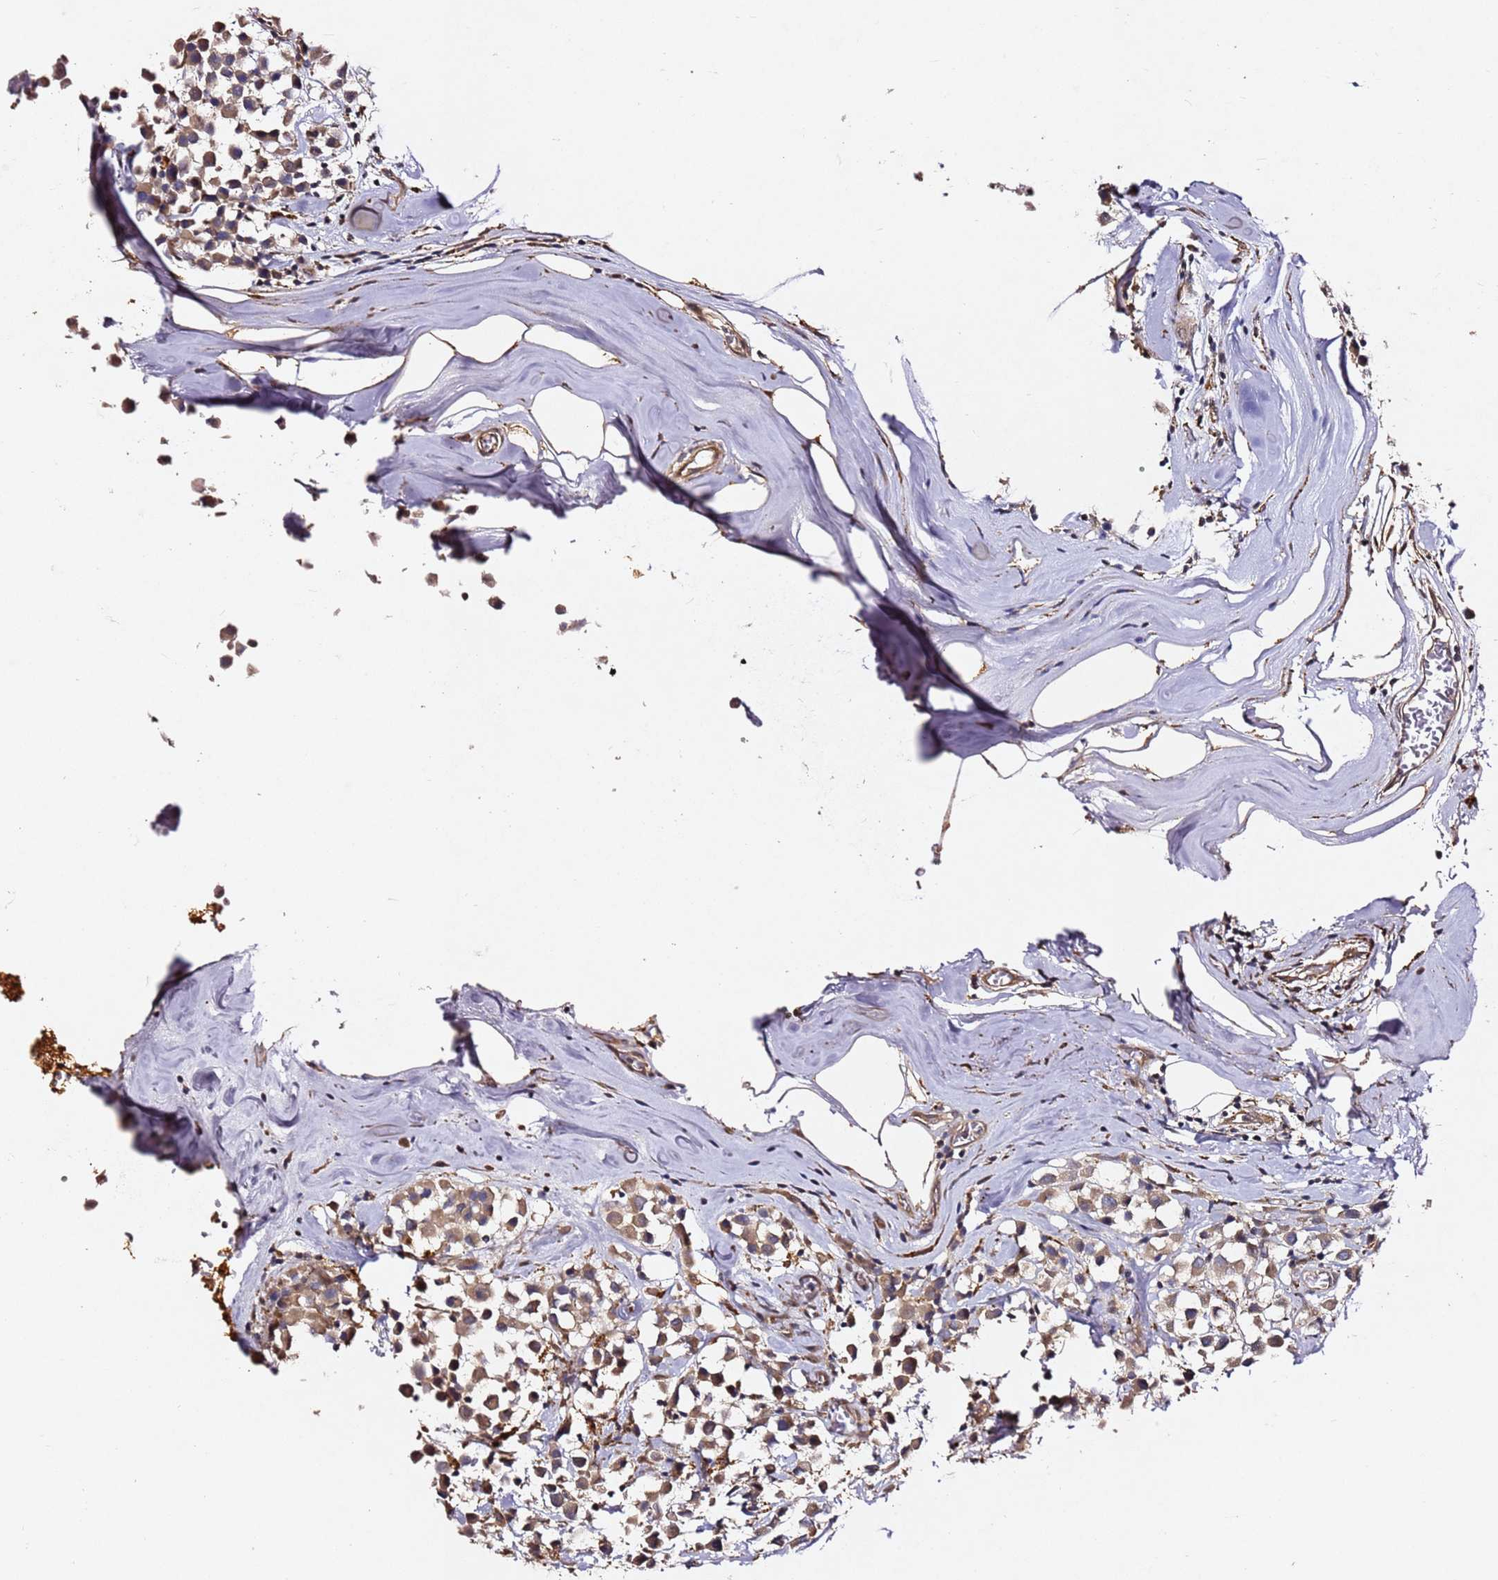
{"staining": {"intensity": "weak", "quantity": ">75%", "location": "cytoplasmic/membranous"}, "tissue": "breast cancer", "cell_type": "Tumor cells", "image_type": "cancer", "snomed": [{"axis": "morphology", "description": "Duct carcinoma"}, {"axis": "topography", "description": "Breast"}], "caption": "Breast cancer (invasive ductal carcinoma) stained for a protein (brown) exhibits weak cytoplasmic/membranous positive positivity in approximately >75% of tumor cells.", "gene": "ALG11", "patient": {"sex": "female", "age": 61}}